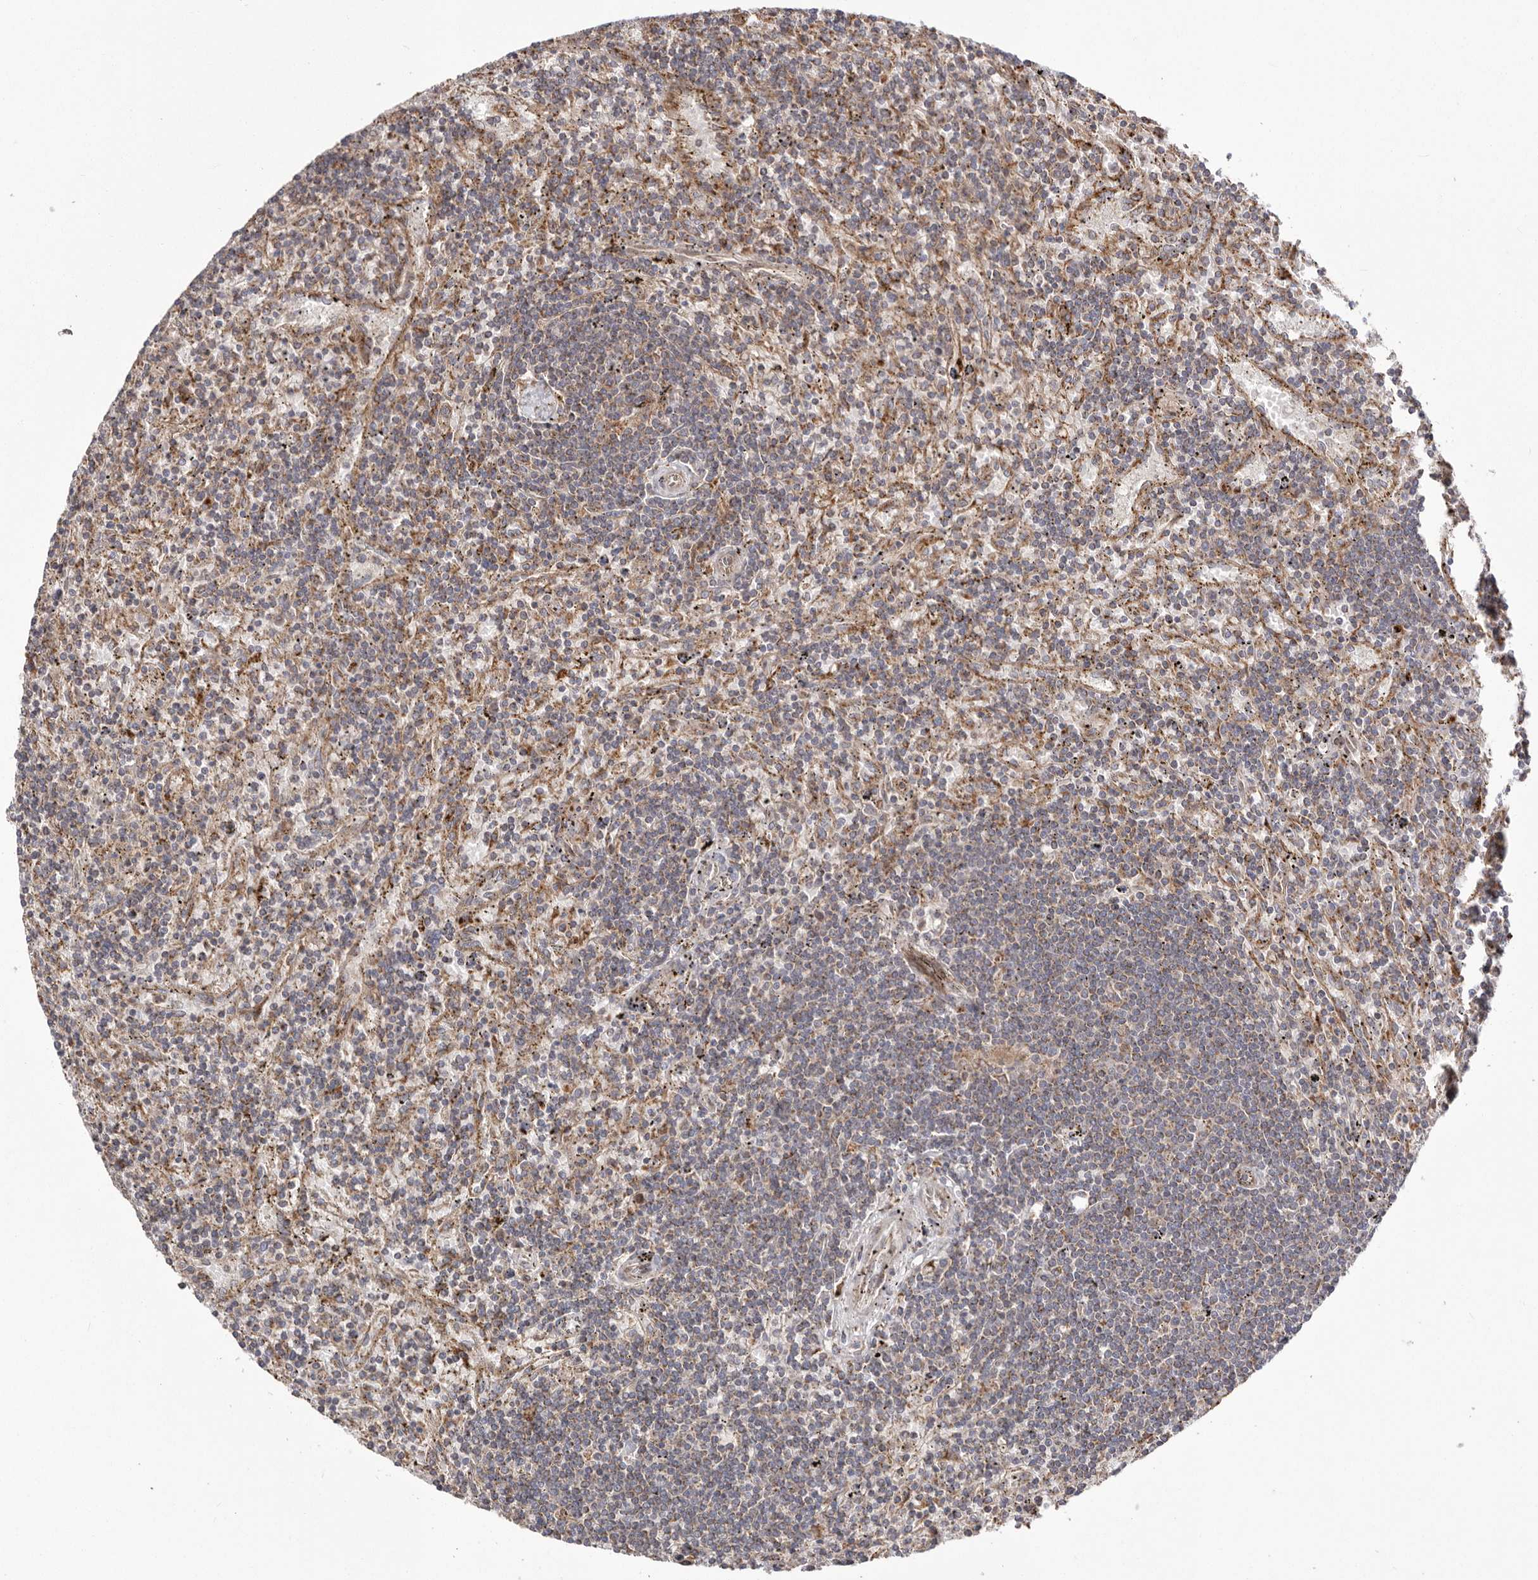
{"staining": {"intensity": "weak", "quantity": "<25%", "location": "cytoplasmic/membranous"}, "tissue": "lymphoma", "cell_type": "Tumor cells", "image_type": "cancer", "snomed": [{"axis": "morphology", "description": "Malignant lymphoma, non-Hodgkin's type, Low grade"}, {"axis": "topography", "description": "Spleen"}], "caption": "Malignant lymphoma, non-Hodgkin's type (low-grade) stained for a protein using immunohistochemistry (IHC) exhibits no staining tumor cells.", "gene": "NUP43", "patient": {"sex": "male", "age": 76}}